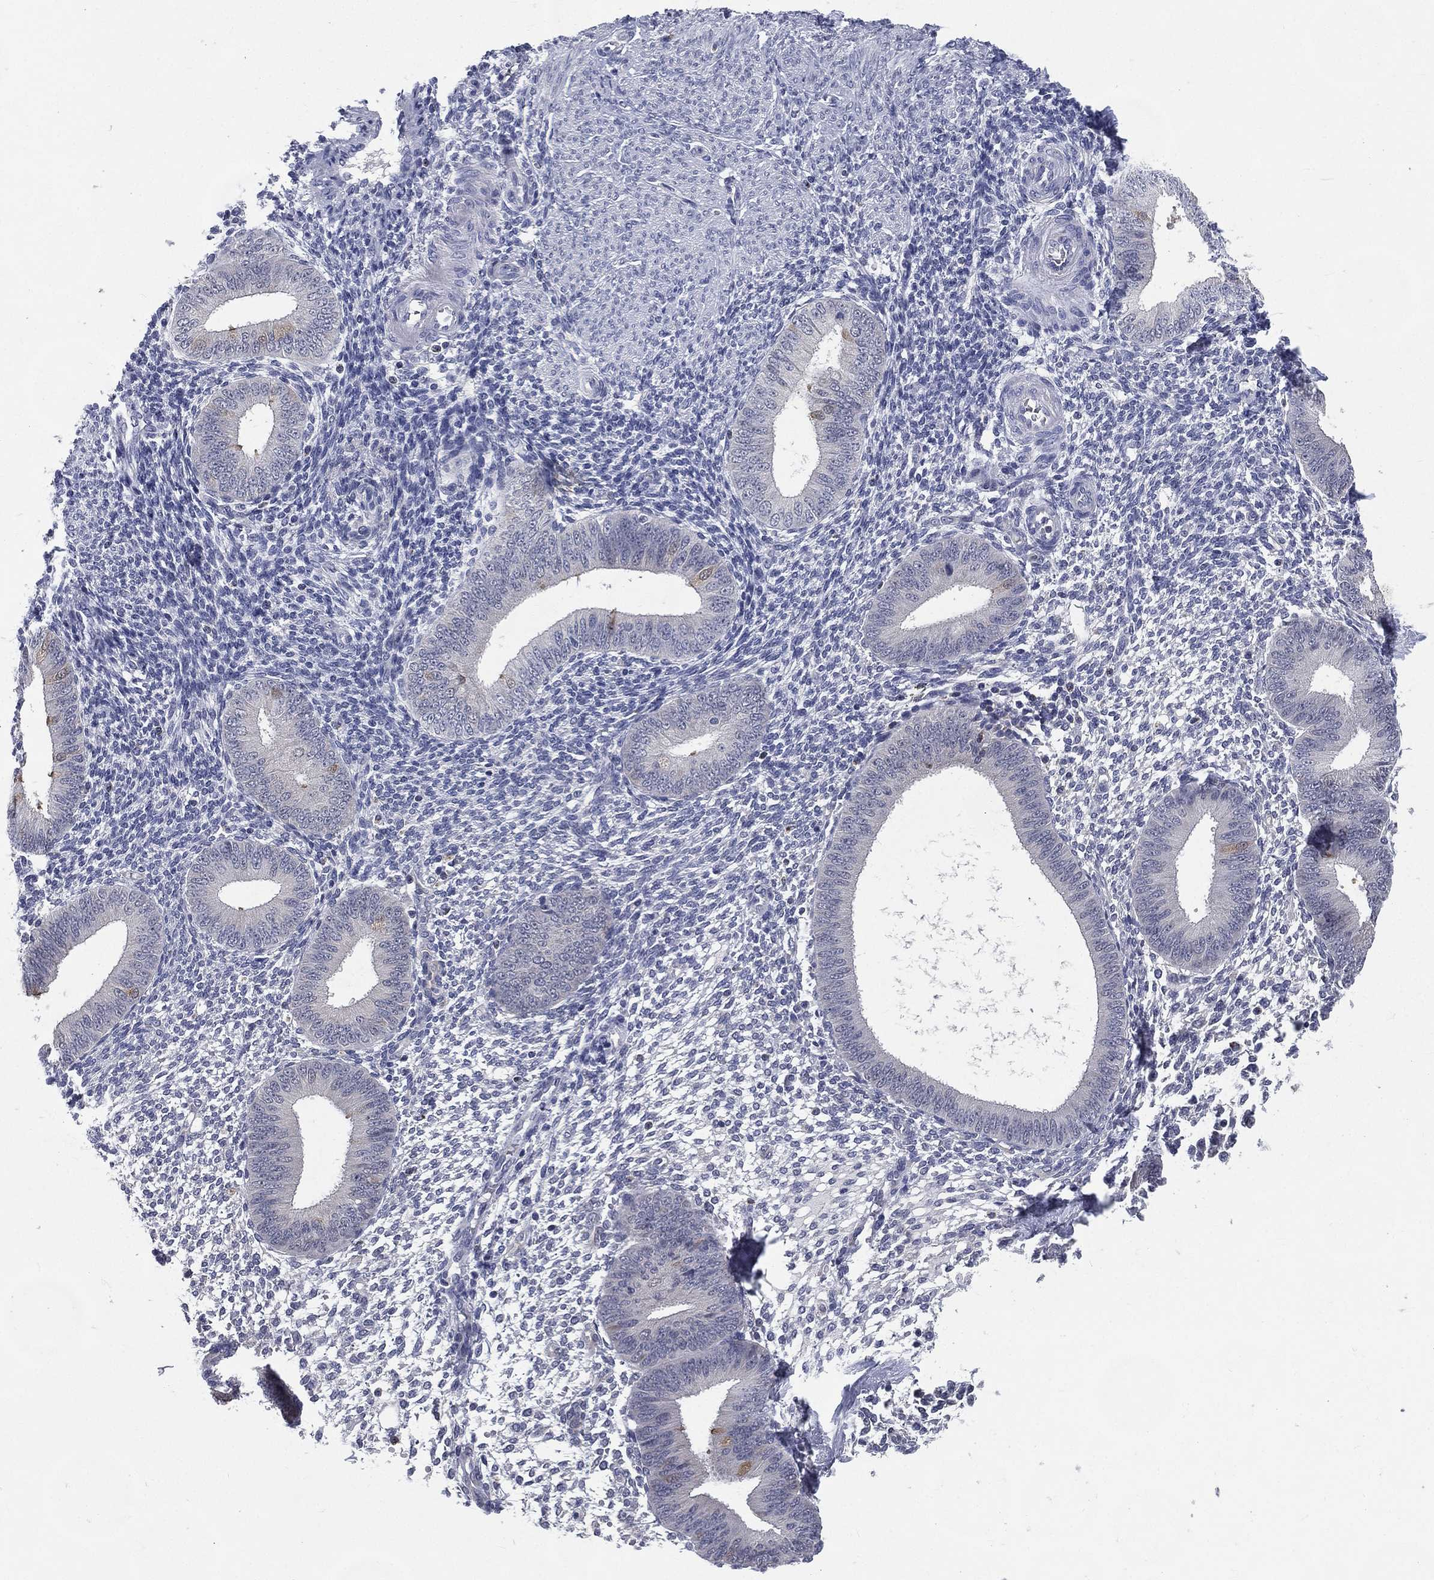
{"staining": {"intensity": "negative", "quantity": "none", "location": "none"}, "tissue": "endometrium", "cell_type": "Cells in endometrial stroma", "image_type": "normal", "snomed": [{"axis": "morphology", "description": "Normal tissue, NOS"}, {"axis": "topography", "description": "Endometrium"}], "caption": "The micrograph shows no significant staining in cells in endometrial stroma of endometrium. The staining is performed using DAB (3,3'-diaminobenzidine) brown chromogen with nuclei counter-stained in using hematoxylin.", "gene": "IFT27", "patient": {"sex": "female", "age": 39}}